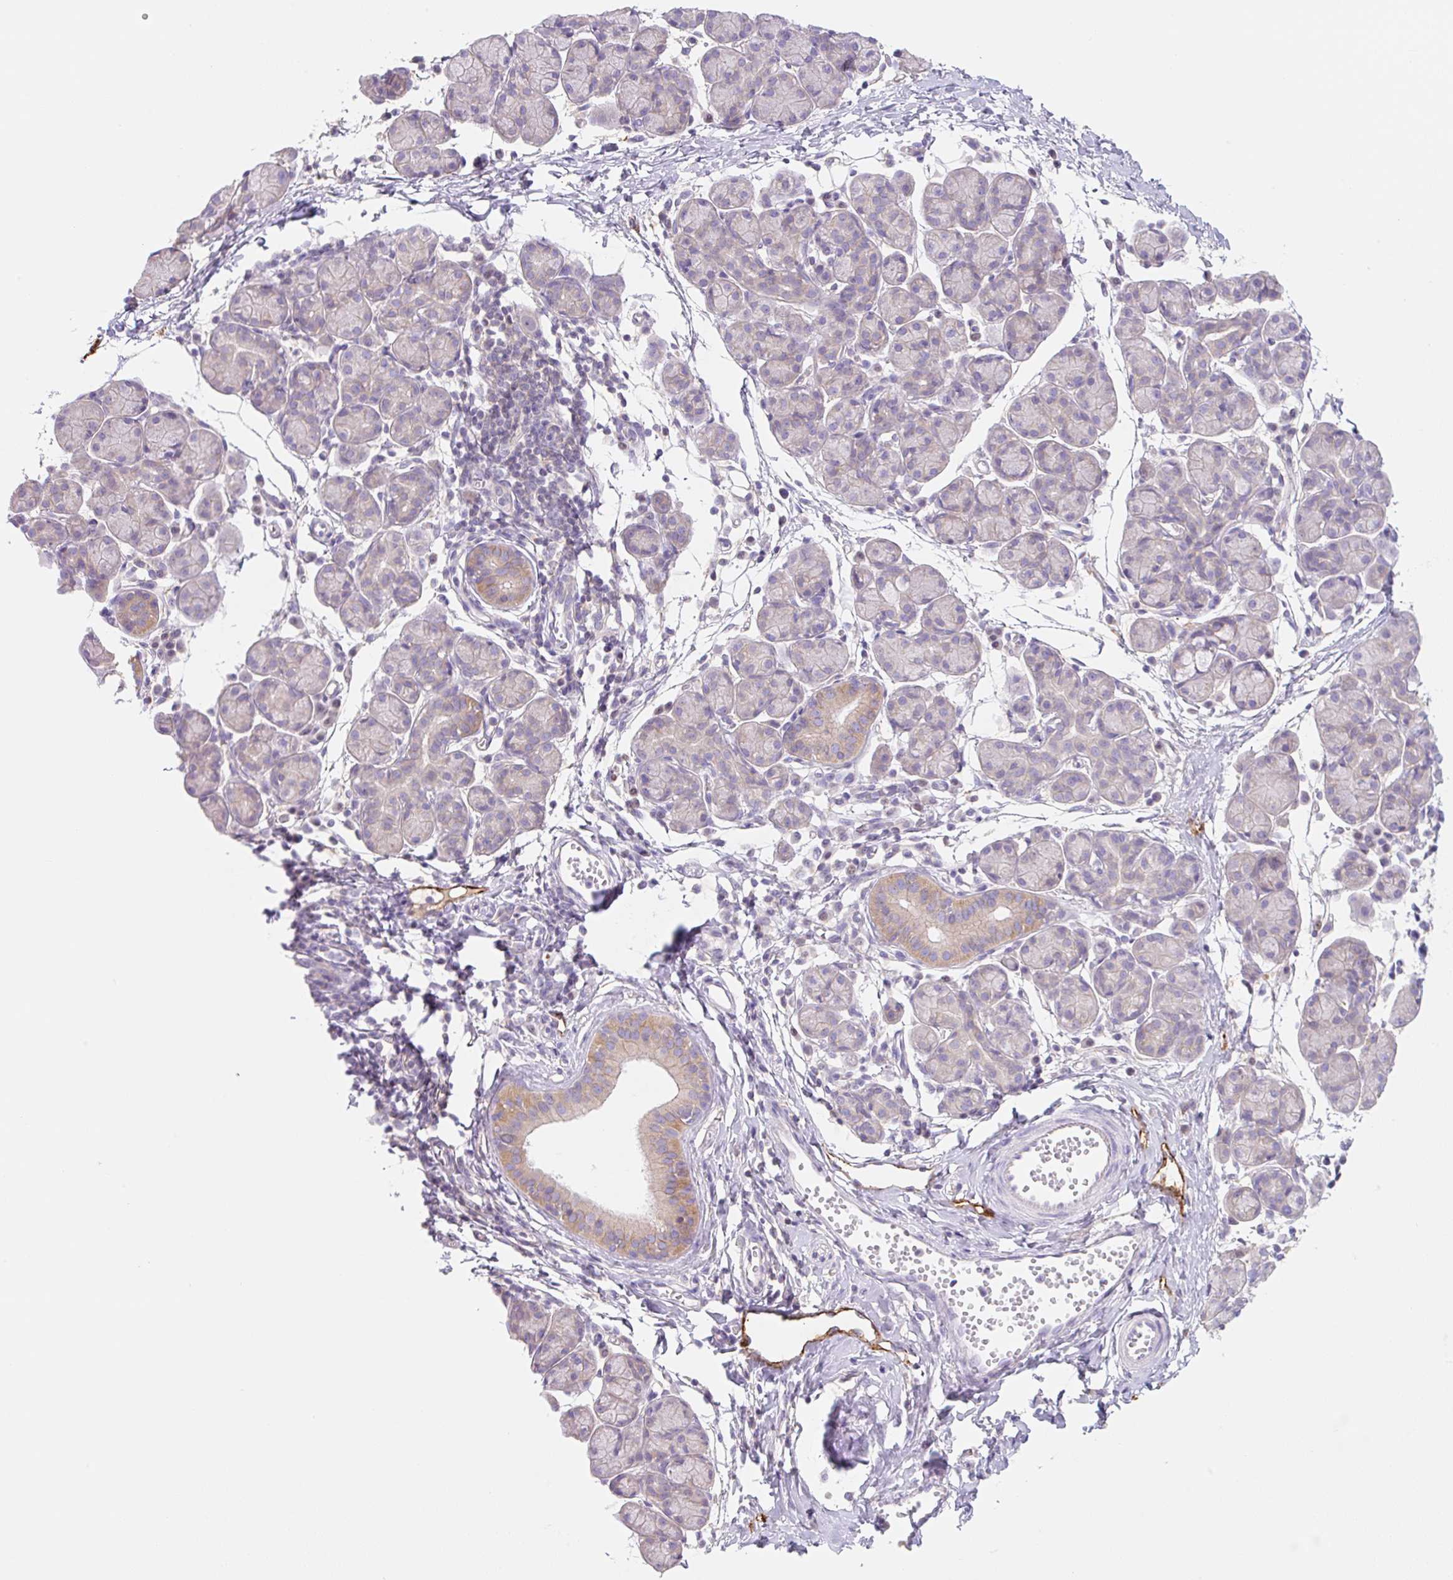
{"staining": {"intensity": "moderate", "quantity": "<25%", "location": "cytoplasmic/membranous"}, "tissue": "salivary gland", "cell_type": "Glandular cells", "image_type": "normal", "snomed": [{"axis": "morphology", "description": "Normal tissue, NOS"}, {"axis": "morphology", "description": "Inflammation, NOS"}, {"axis": "topography", "description": "Lymph node"}, {"axis": "topography", "description": "Salivary gland"}], "caption": "Protein staining shows moderate cytoplasmic/membranous expression in about <25% of glandular cells in unremarkable salivary gland.", "gene": "LYVE1", "patient": {"sex": "male", "age": 3}}